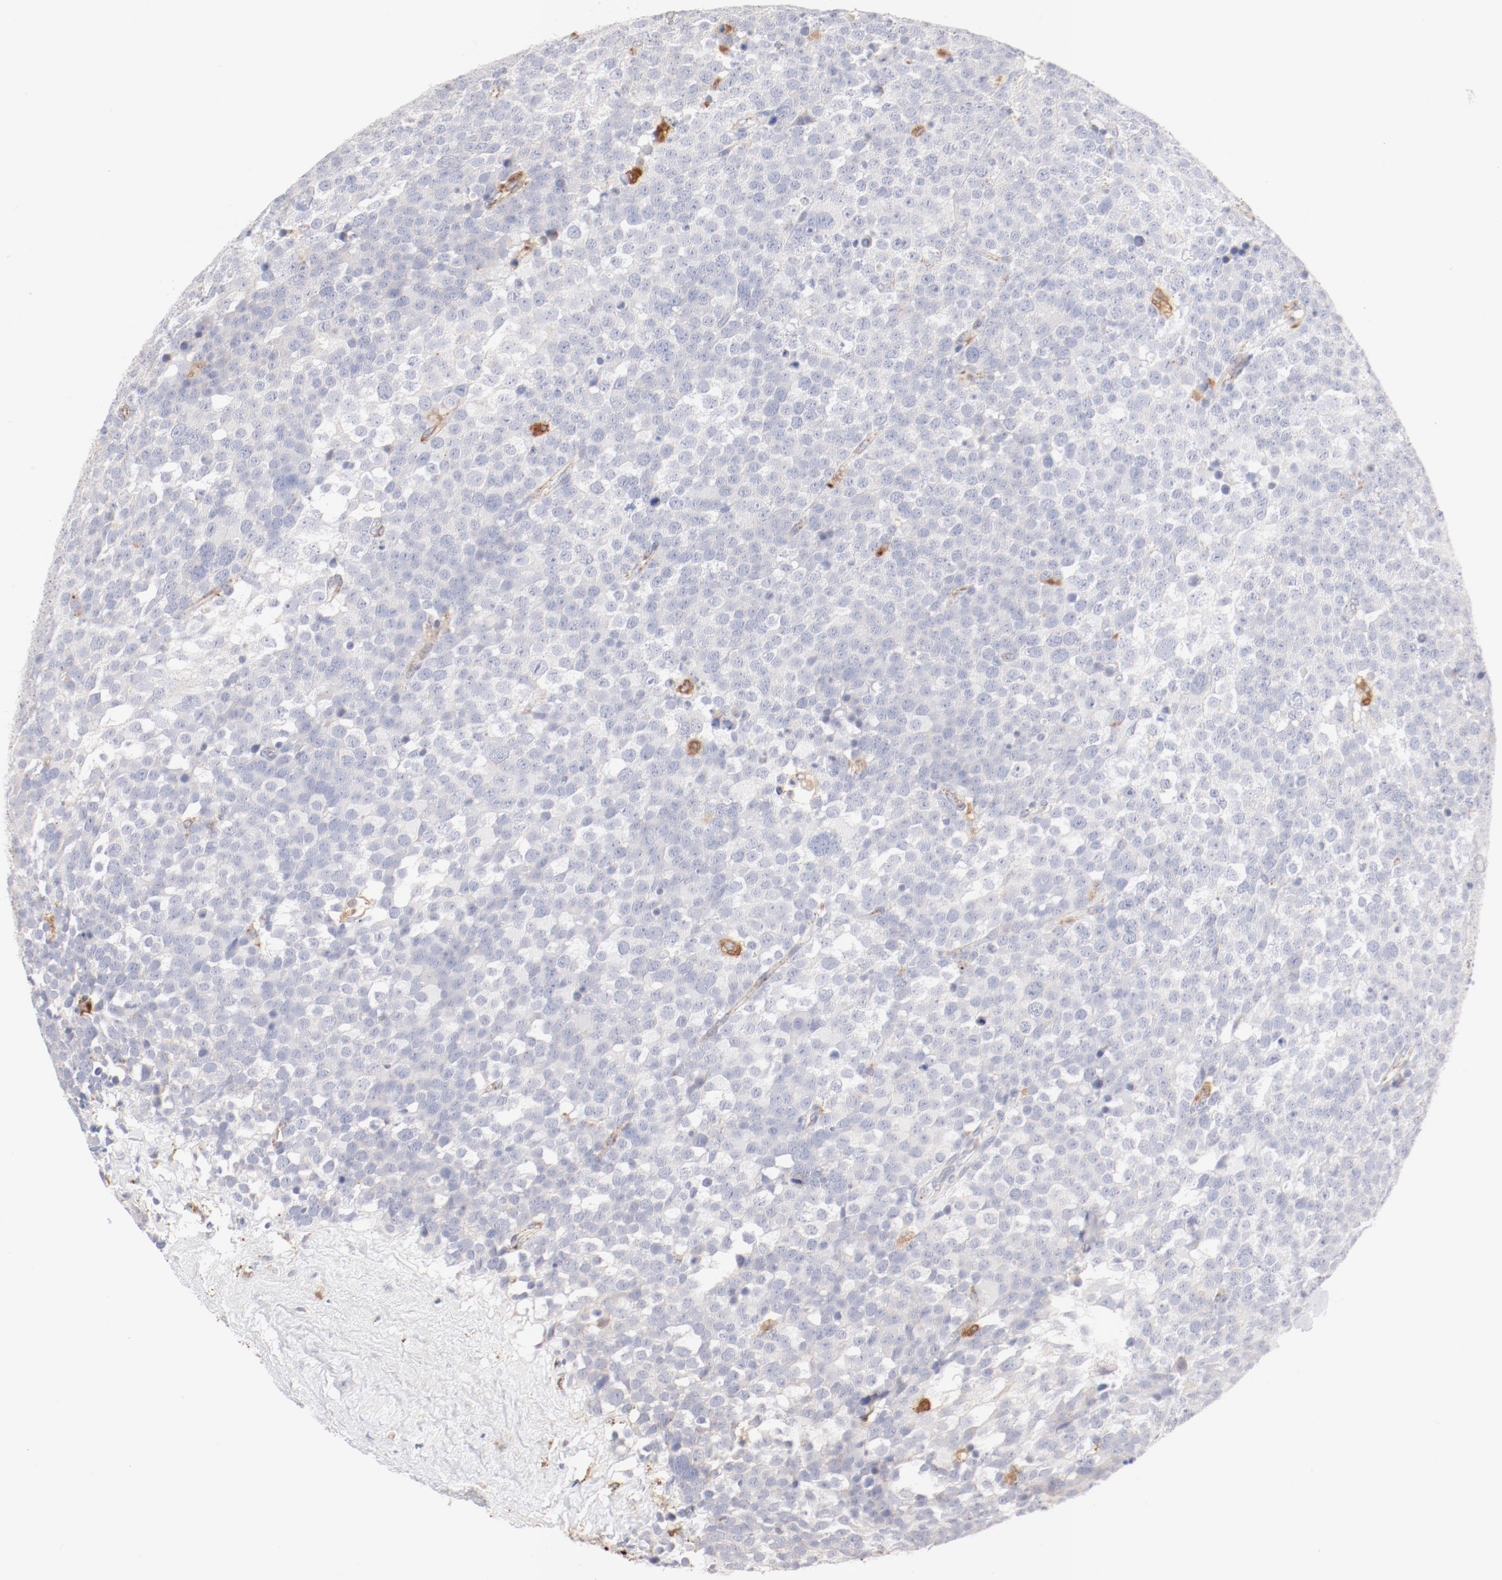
{"staining": {"intensity": "negative", "quantity": "none", "location": "none"}, "tissue": "testis cancer", "cell_type": "Tumor cells", "image_type": "cancer", "snomed": [{"axis": "morphology", "description": "Seminoma, NOS"}, {"axis": "topography", "description": "Testis"}], "caption": "This is a image of IHC staining of testis seminoma, which shows no positivity in tumor cells. (Stains: DAB immunohistochemistry with hematoxylin counter stain, Microscopy: brightfield microscopy at high magnification).", "gene": "CTSH", "patient": {"sex": "male", "age": 71}}